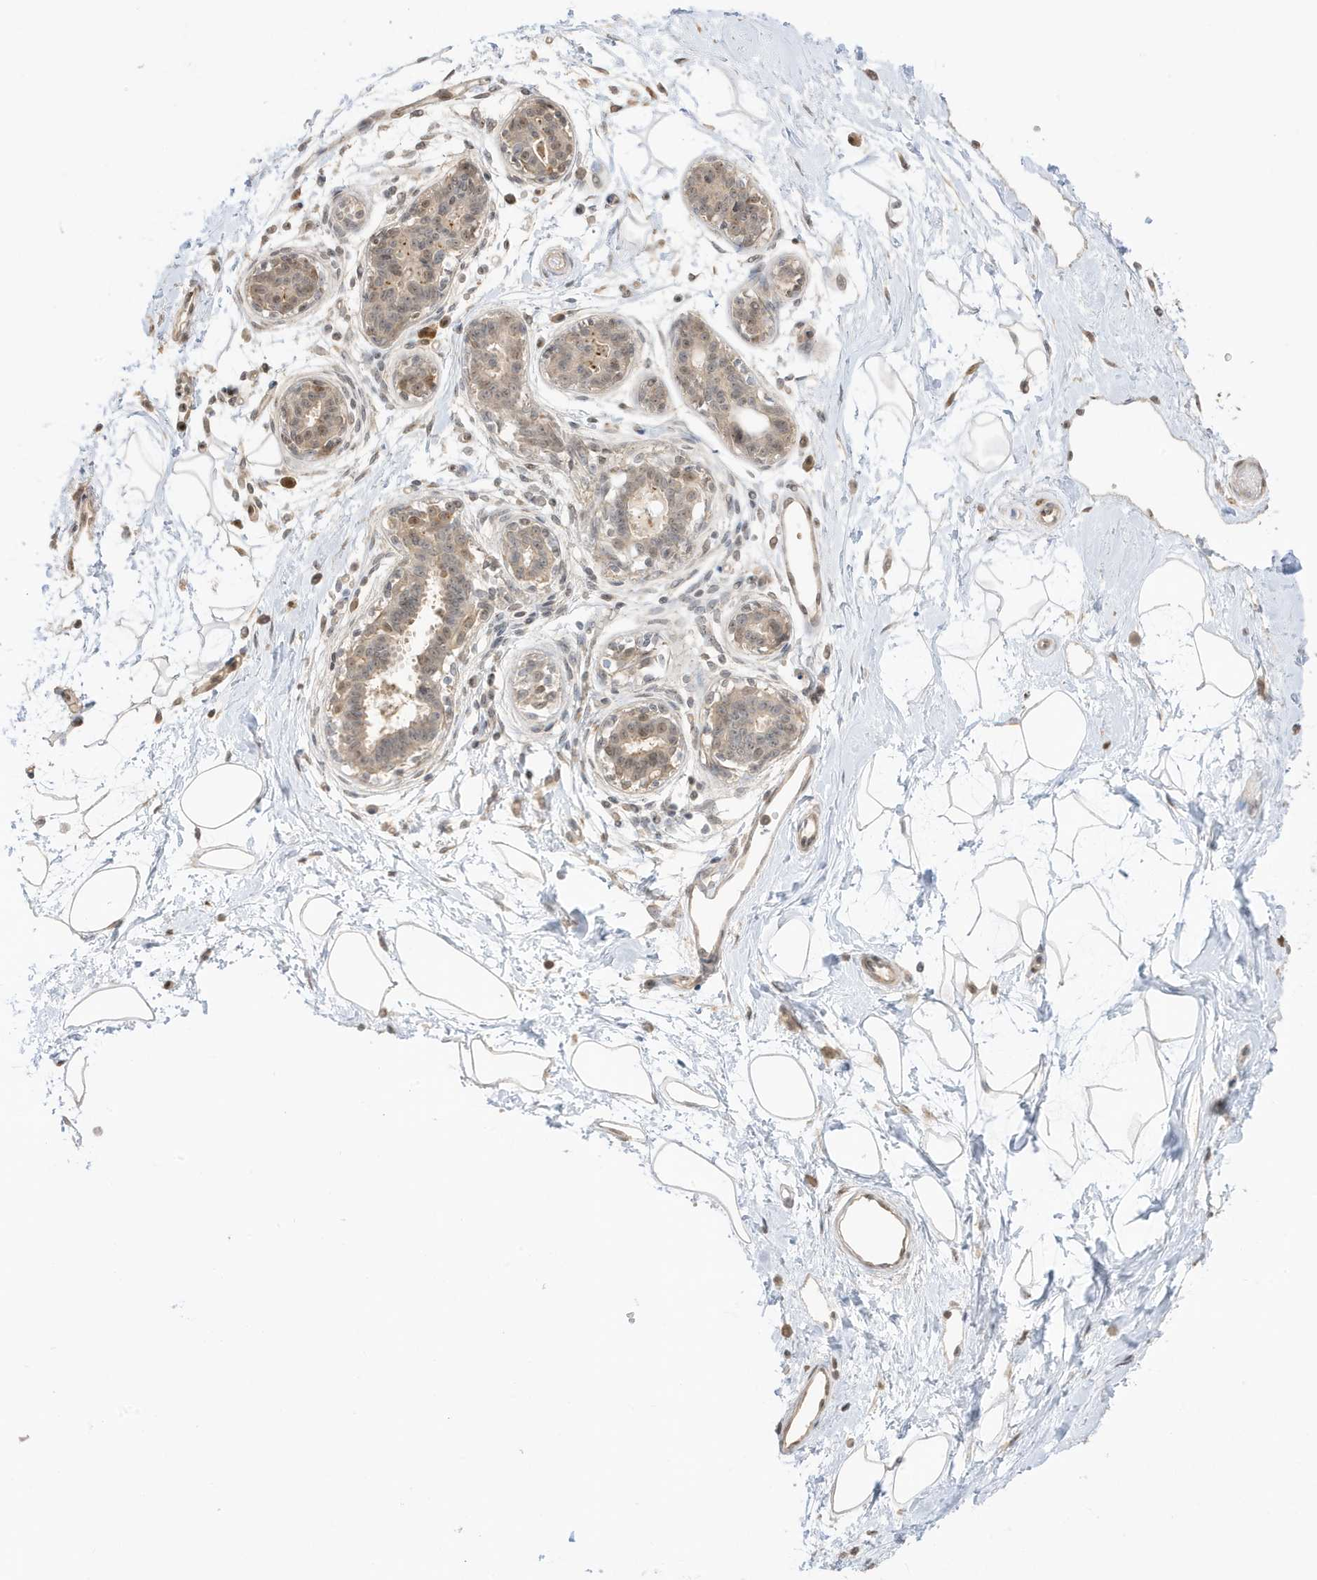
{"staining": {"intensity": "weak", "quantity": "25%-75%", "location": "nuclear"}, "tissue": "breast", "cell_type": "Adipocytes", "image_type": "normal", "snomed": [{"axis": "morphology", "description": "Normal tissue, NOS"}, {"axis": "topography", "description": "Breast"}], "caption": "Protein analysis of benign breast exhibits weak nuclear staining in about 25%-75% of adipocytes.", "gene": "ZBTB41", "patient": {"sex": "female", "age": 45}}